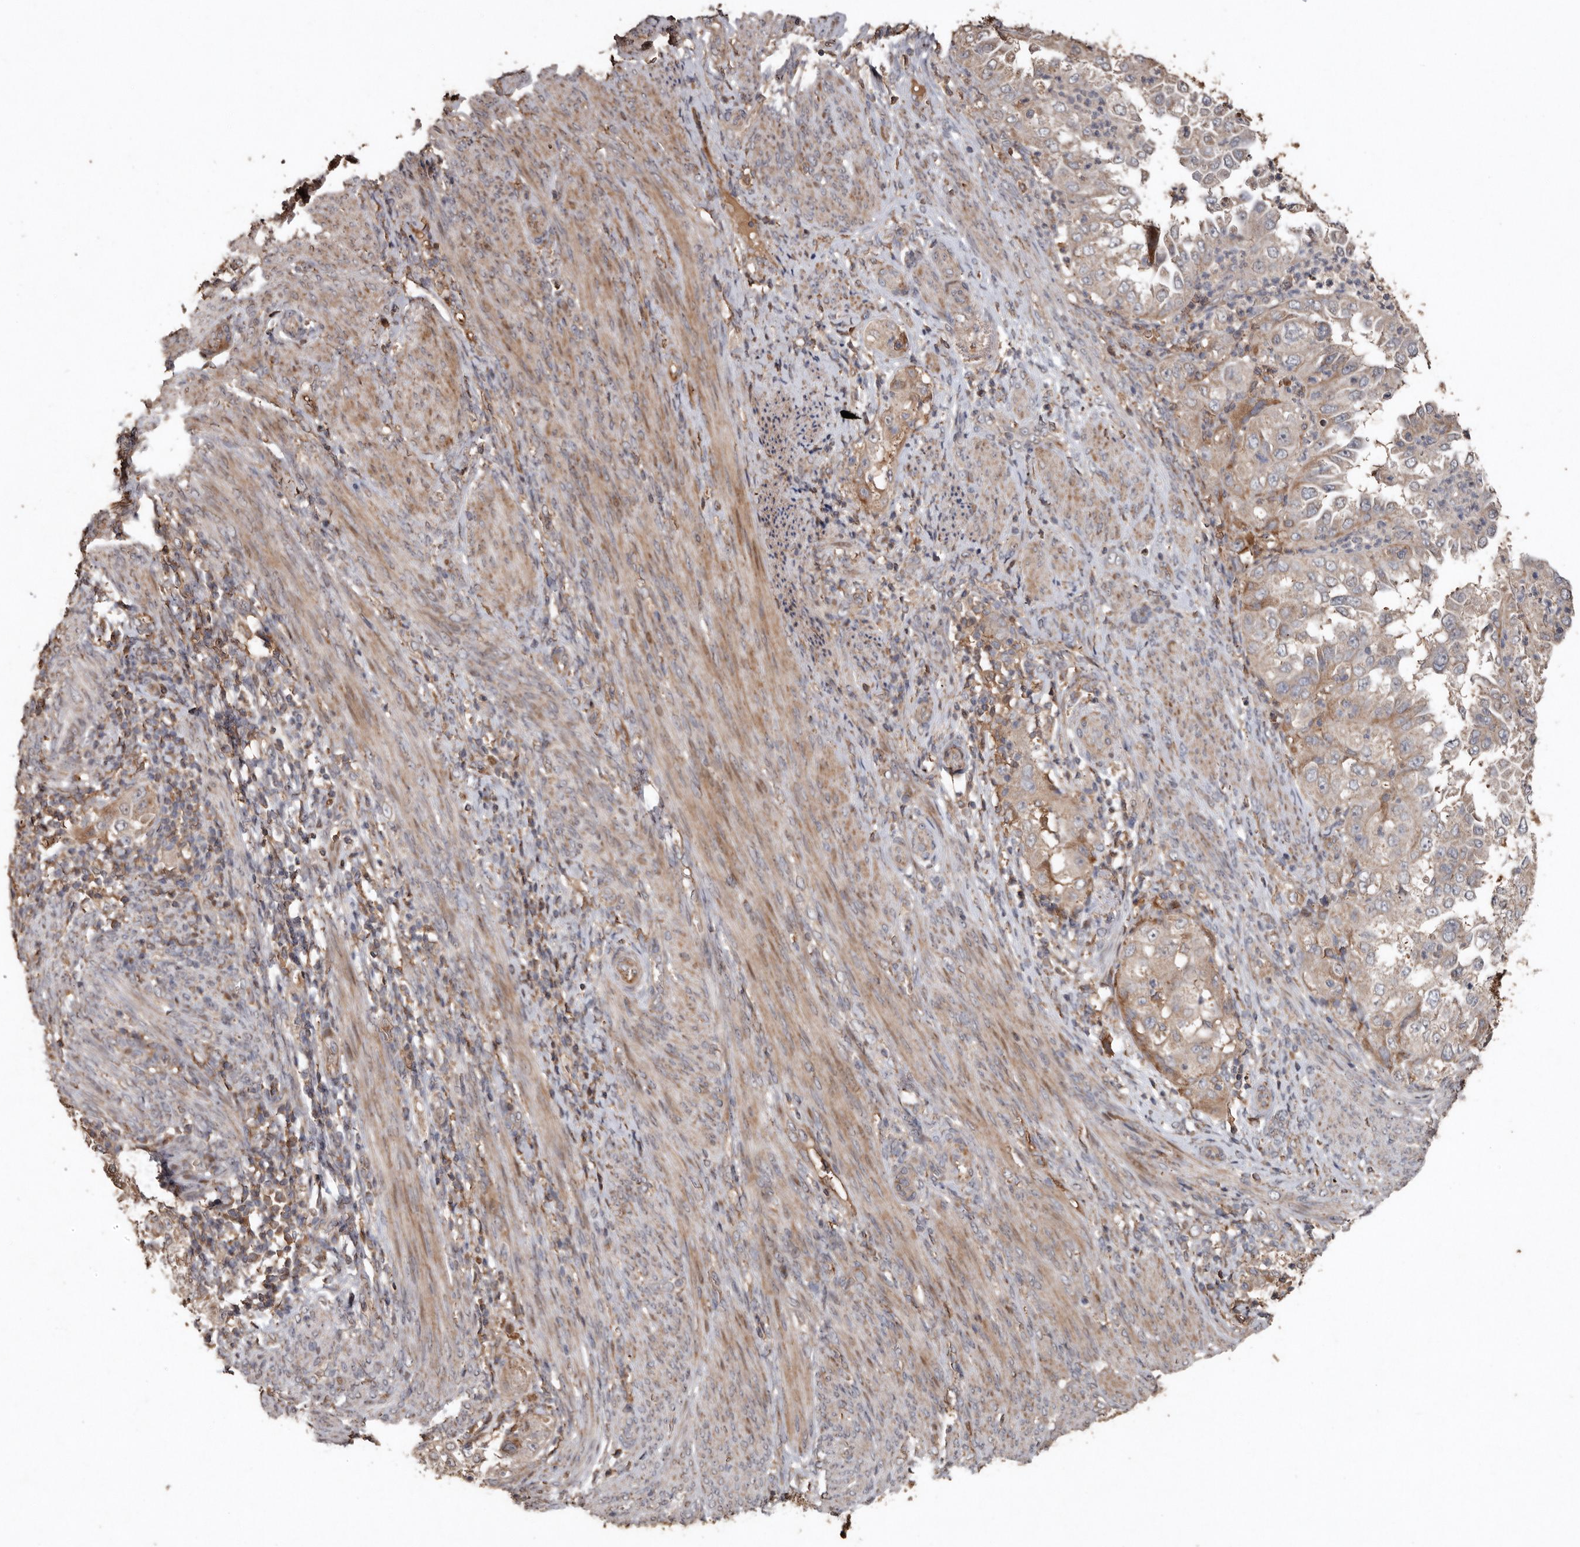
{"staining": {"intensity": "moderate", "quantity": "<25%", "location": "cytoplasmic/membranous"}, "tissue": "endometrial cancer", "cell_type": "Tumor cells", "image_type": "cancer", "snomed": [{"axis": "morphology", "description": "Adenocarcinoma, NOS"}, {"axis": "topography", "description": "Endometrium"}], "caption": "Endometrial cancer tissue demonstrates moderate cytoplasmic/membranous staining in approximately <25% of tumor cells, visualized by immunohistochemistry.", "gene": "RANBP17", "patient": {"sex": "female", "age": 85}}